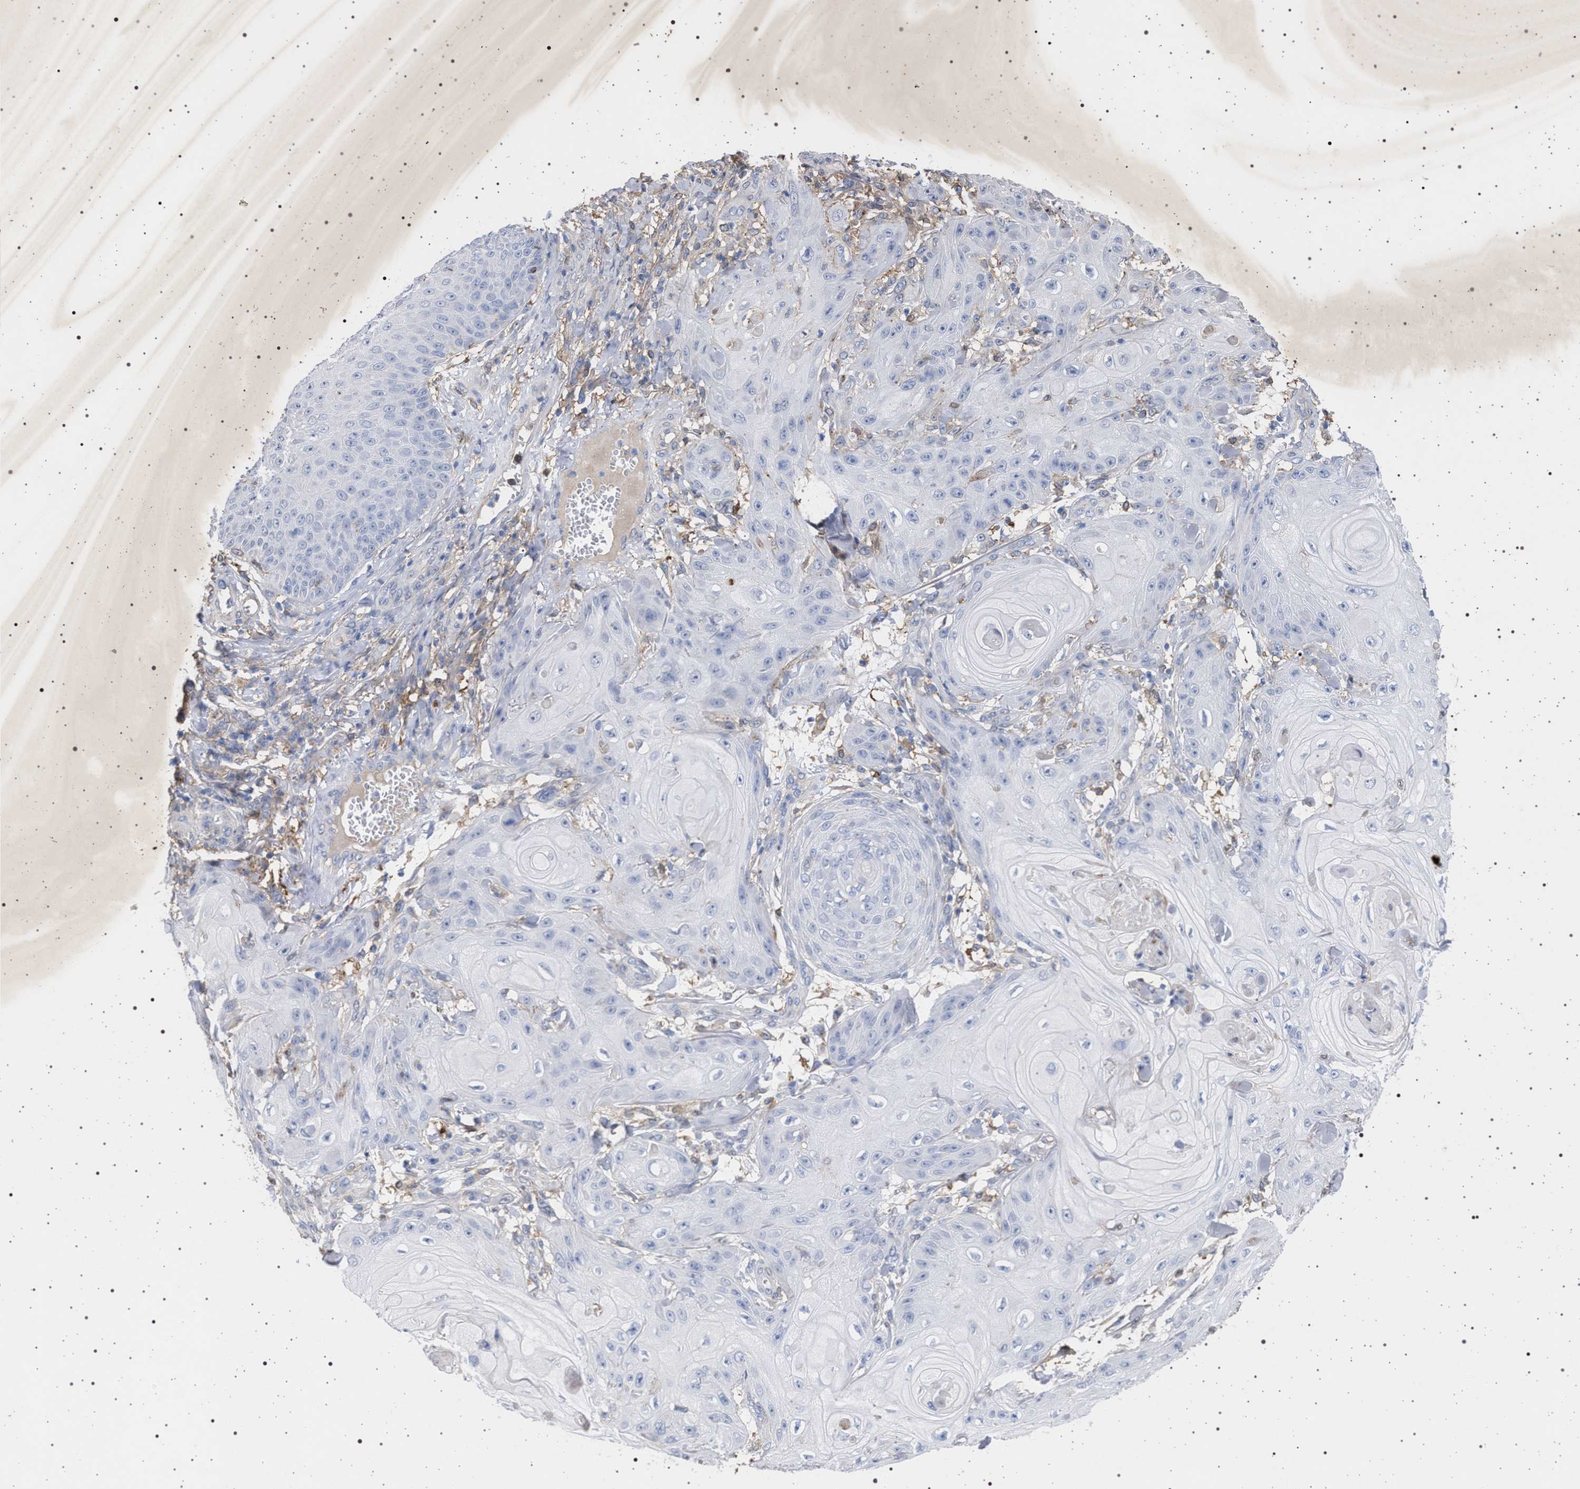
{"staining": {"intensity": "negative", "quantity": "none", "location": "none"}, "tissue": "skin cancer", "cell_type": "Tumor cells", "image_type": "cancer", "snomed": [{"axis": "morphology", "description": "Squamous cell carcinoma, NOS"}, {"axis": "topography", "description": "Skin"}], "caption": "There is no significant staining in tumor cells of squamous cell carcinoma (skin).", "gene": "PLG", "patient": {"sex": "male", "age": 74}}